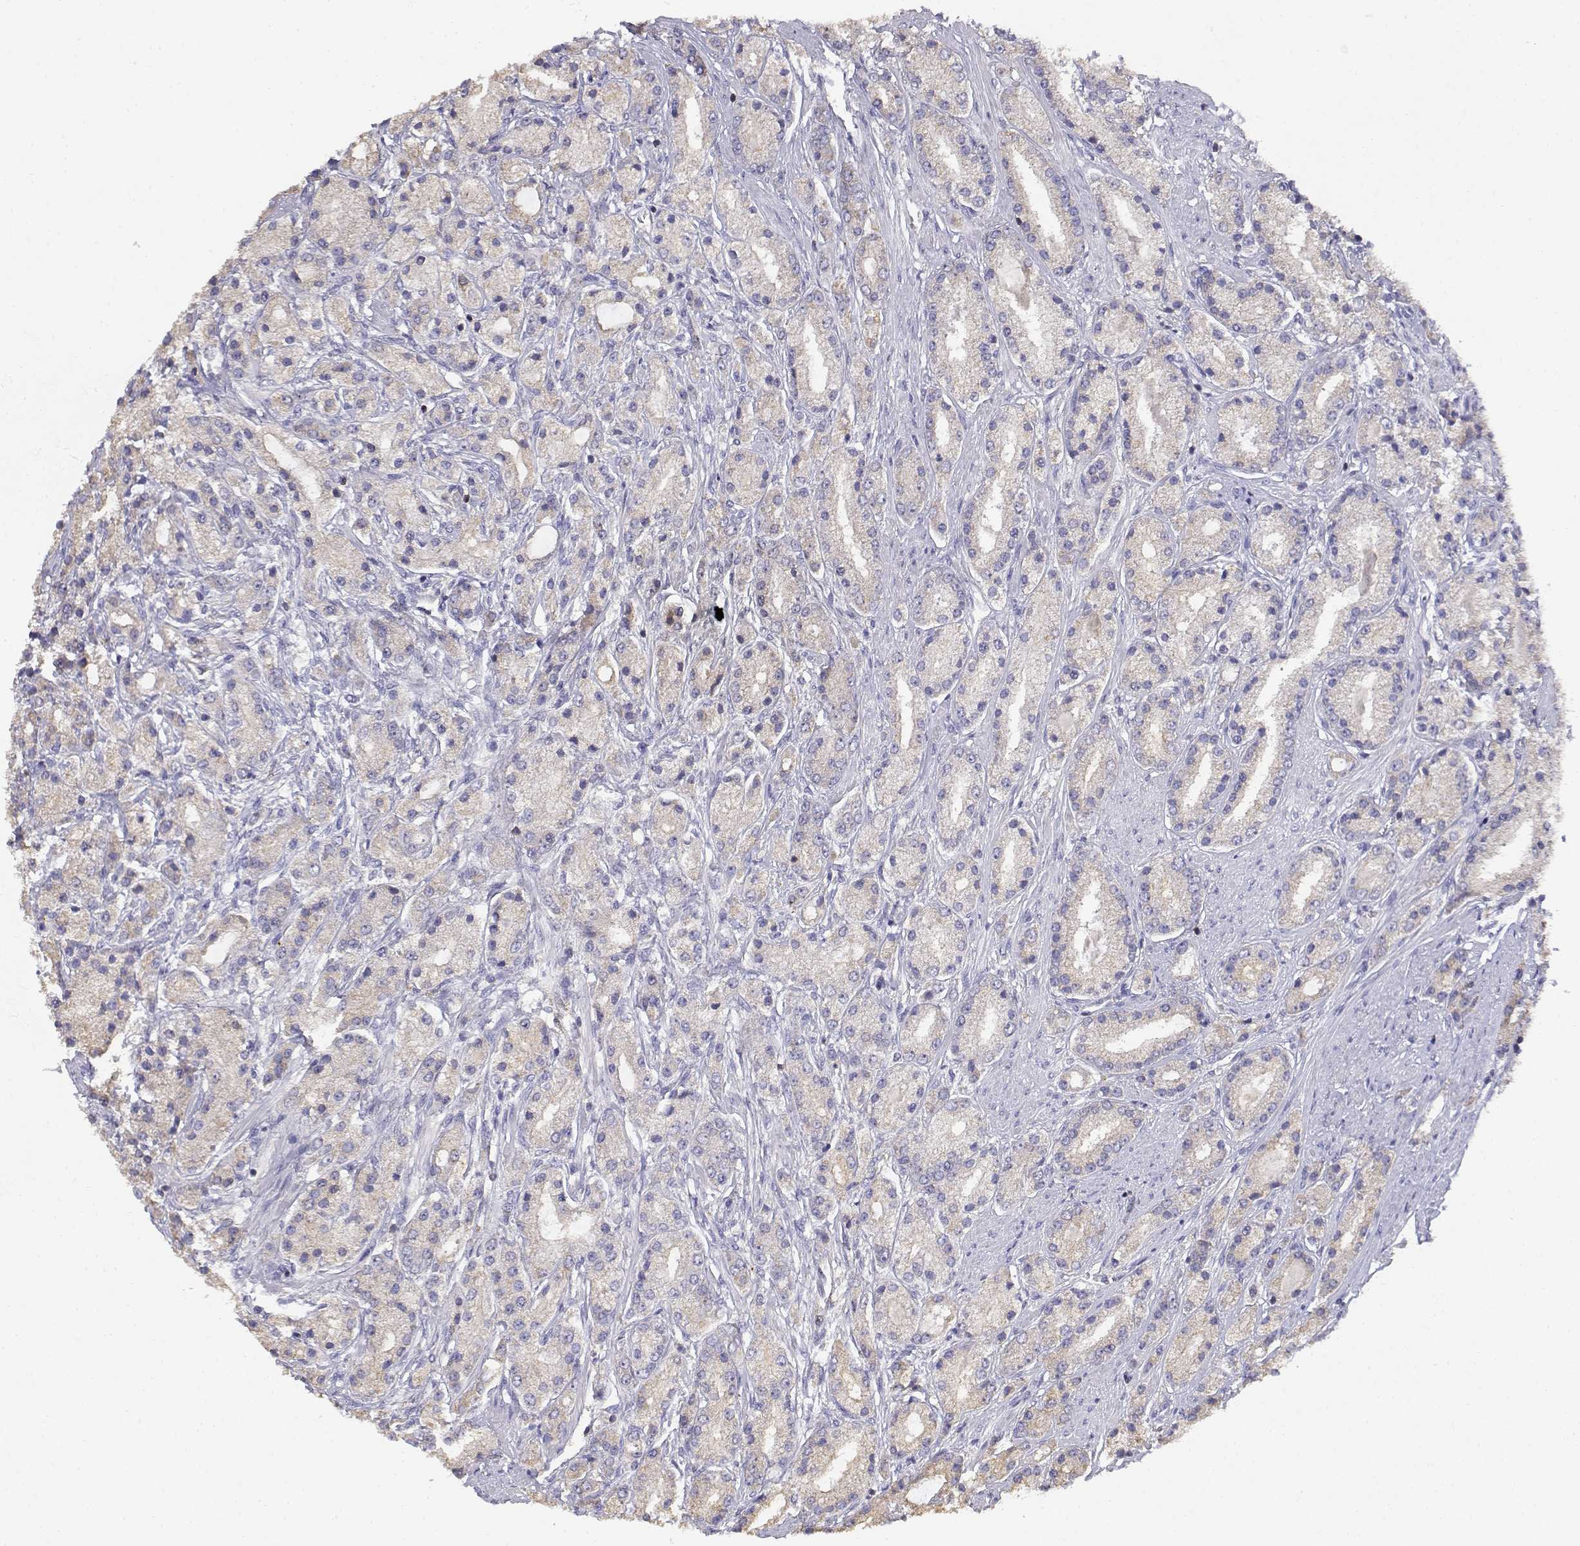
{"staining": {"intensity": "weak", "quantity": ">75%", "location": "cytoplasmic/membranous"}, "tissue": "prostate cancer", "cell_type": "Tumor cells", "image_type": "cancer", "snomed": [{"axis": "morphology", "description": "Adenocarcinoma, High grade"}, {"axis": "topography", "description": "Prostate"}], "caption": "Immunohistochemical staining of human prostate high-grade adenocarcinoma displays low levels of weak cytoplasmic/membranous protein positivity in about >75% of tumor cells. The protein of interest is shown in brown color, while the nuclei are stained blue.", "gene": "ADA", "patient": {"sex": "male", "age": 67}}